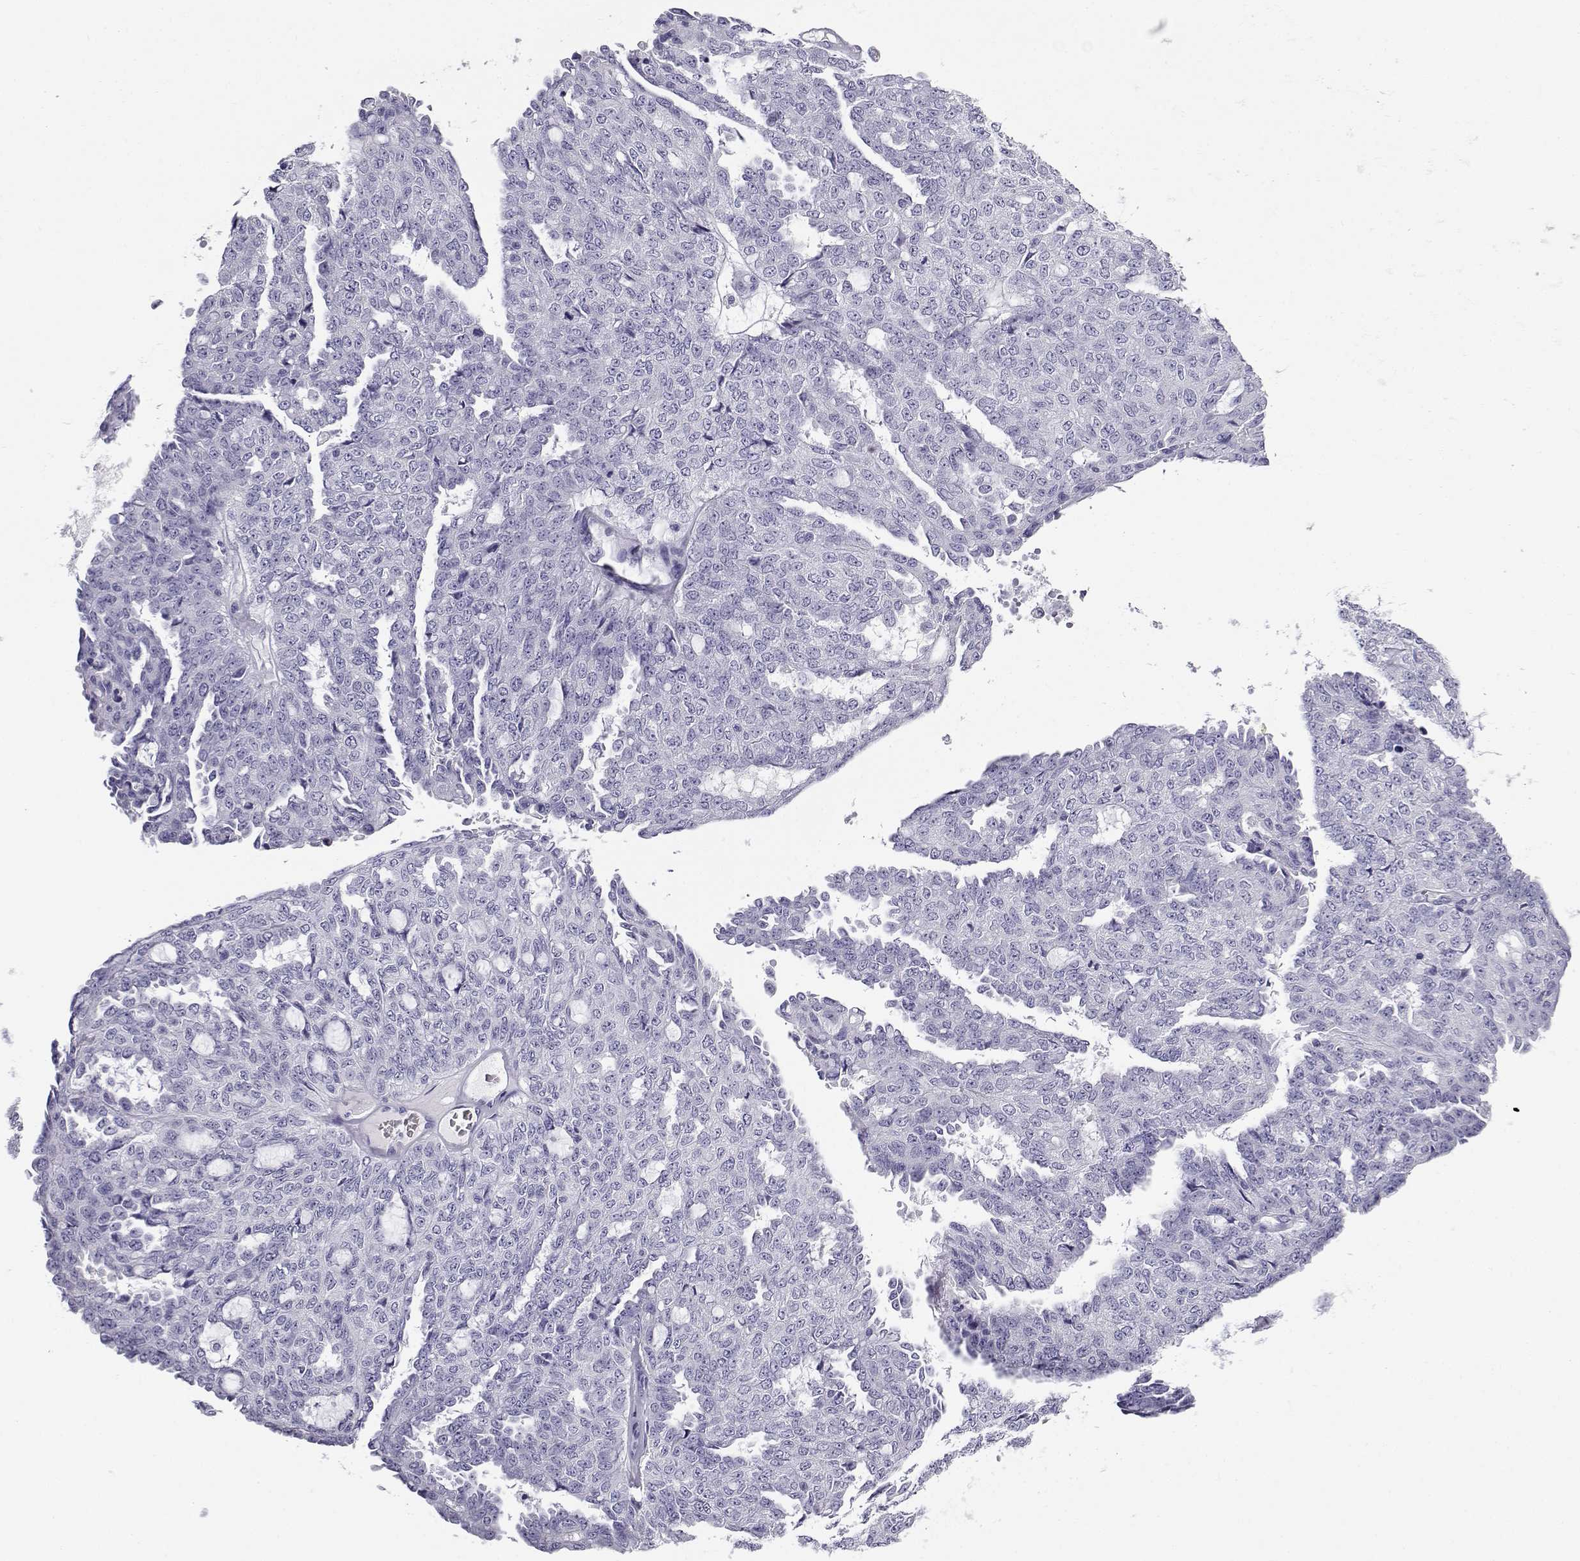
{"staining": {"intensity": "negative", "quantity": "none", "location": "none"}, "tissue": "ovarian cancer", "cell_type": "Tumor cells", "image_type": "cancer", "snomed": [{"axis": "morphology", "description": "Cystadenocarcinoma, serous, NOS"}, {"axis": "topography", "description": "Ovary"}], "caption": "This is an IHC micrograph of serous cystadenocarcinoma (ovarian). There is no expression in tumor cells.", "gene": "CABS1", "patient": {"sex": "female", "age": 71}}